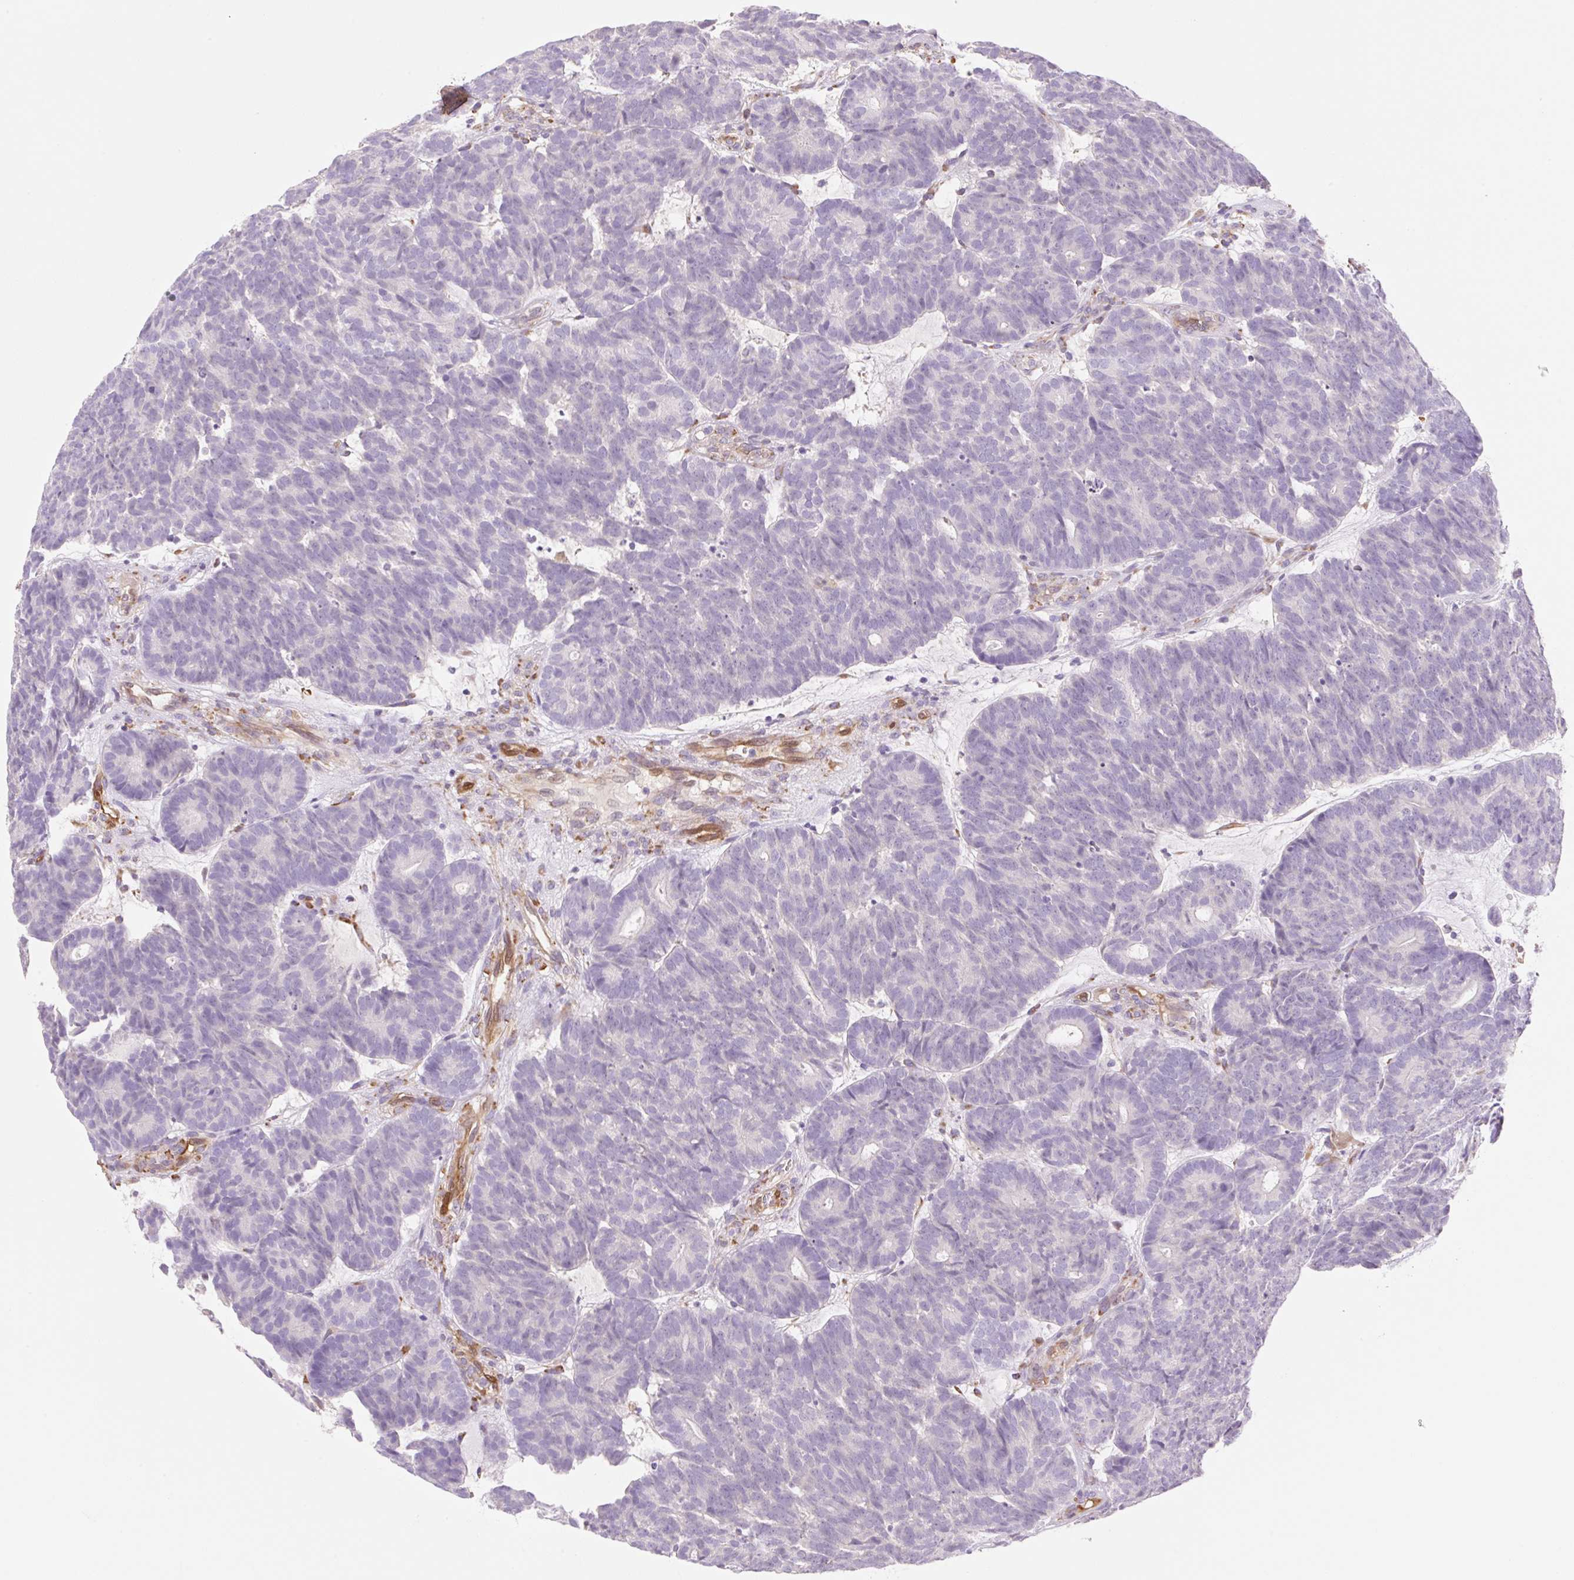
{"staining": {"intensity": "negative", "quantity": "none", "location": "none"}, "tissue": "head and neck cancer", "cell_type": "Tumor cells", "image_type": "cancer", "snomed": [{"axis": "morphology", "description": "Adenocarcinoma, NOS"}, {"axis": "topography", "description": "Head-Neck"}], "caption": "Immunohistochemistry (IHC) micrograph of neoplastic tissue: head and neck cancer (adenocarcinoma) stained with DAB (3,3'-diaminobenzidine) exhibits no significant protein staining in tumor cells.", "gene": "FABP5", "patient": {"sex": "female", "age": 81}}